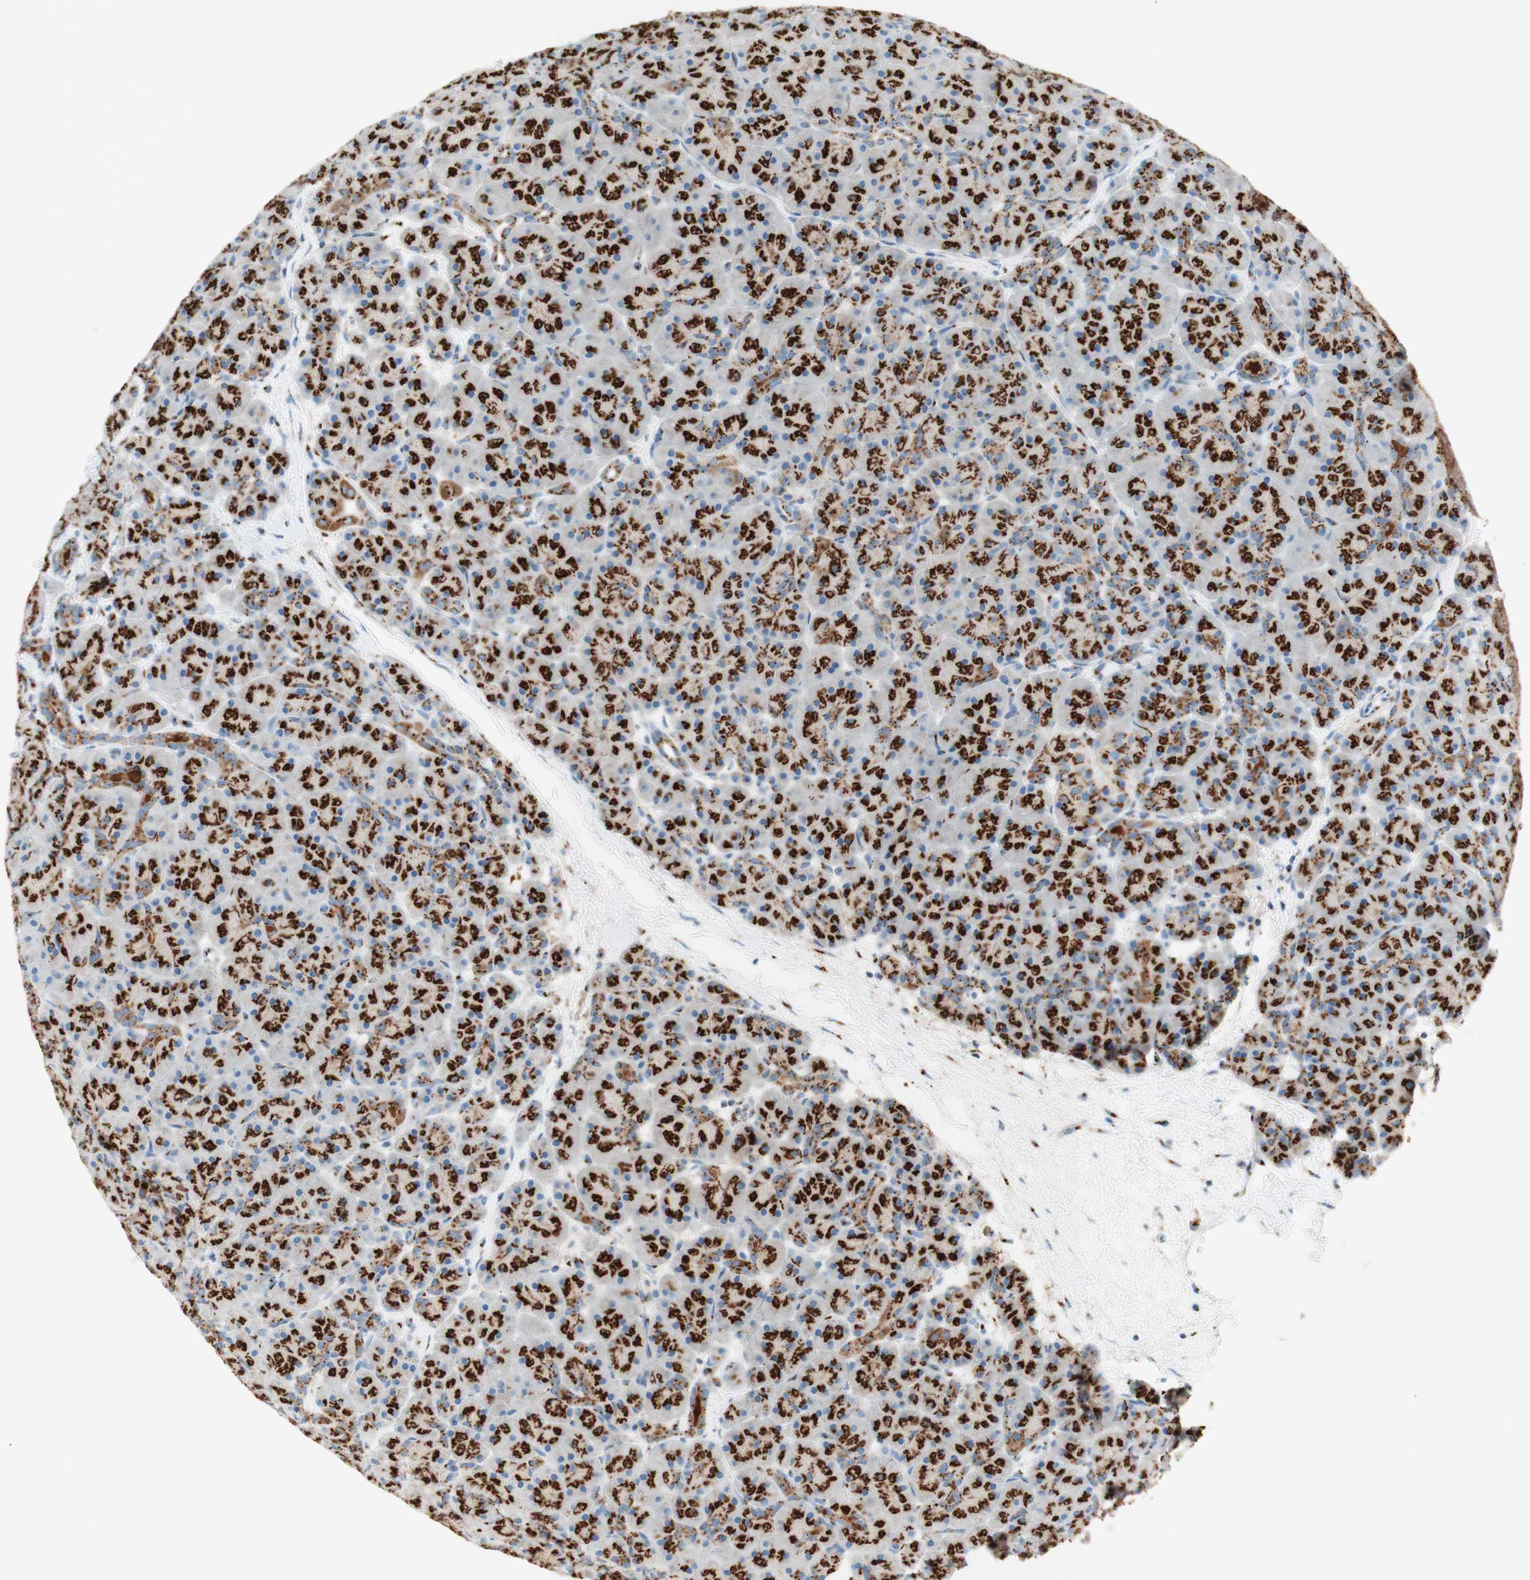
{"staining": {"intensity": "strong", "quantity": ">75%", "location": "cytoplasmic/membranous"}, "tissue": "pancreas", "cell_type": "Exocrine glandular cells", "image_type": "normal", "snomed": [{"axis": "morphology", "description": "Normal tissue, NOS"}, {"axis": "topography", "description": "Pancreas"}], "caption": "Protein expression analysis of unremarkable human pancreas reveals strong cytoplasmic/membranous positivity in about >75% of exocrine glandular cells. The staining was performed using DAB to visualize the protein expression in brown, while the nuclei were stained in blue with hematoxylin (Magnification: 20x).", "gene": "GOLGB1", "patient": {"sex": "male", "age": 66}}